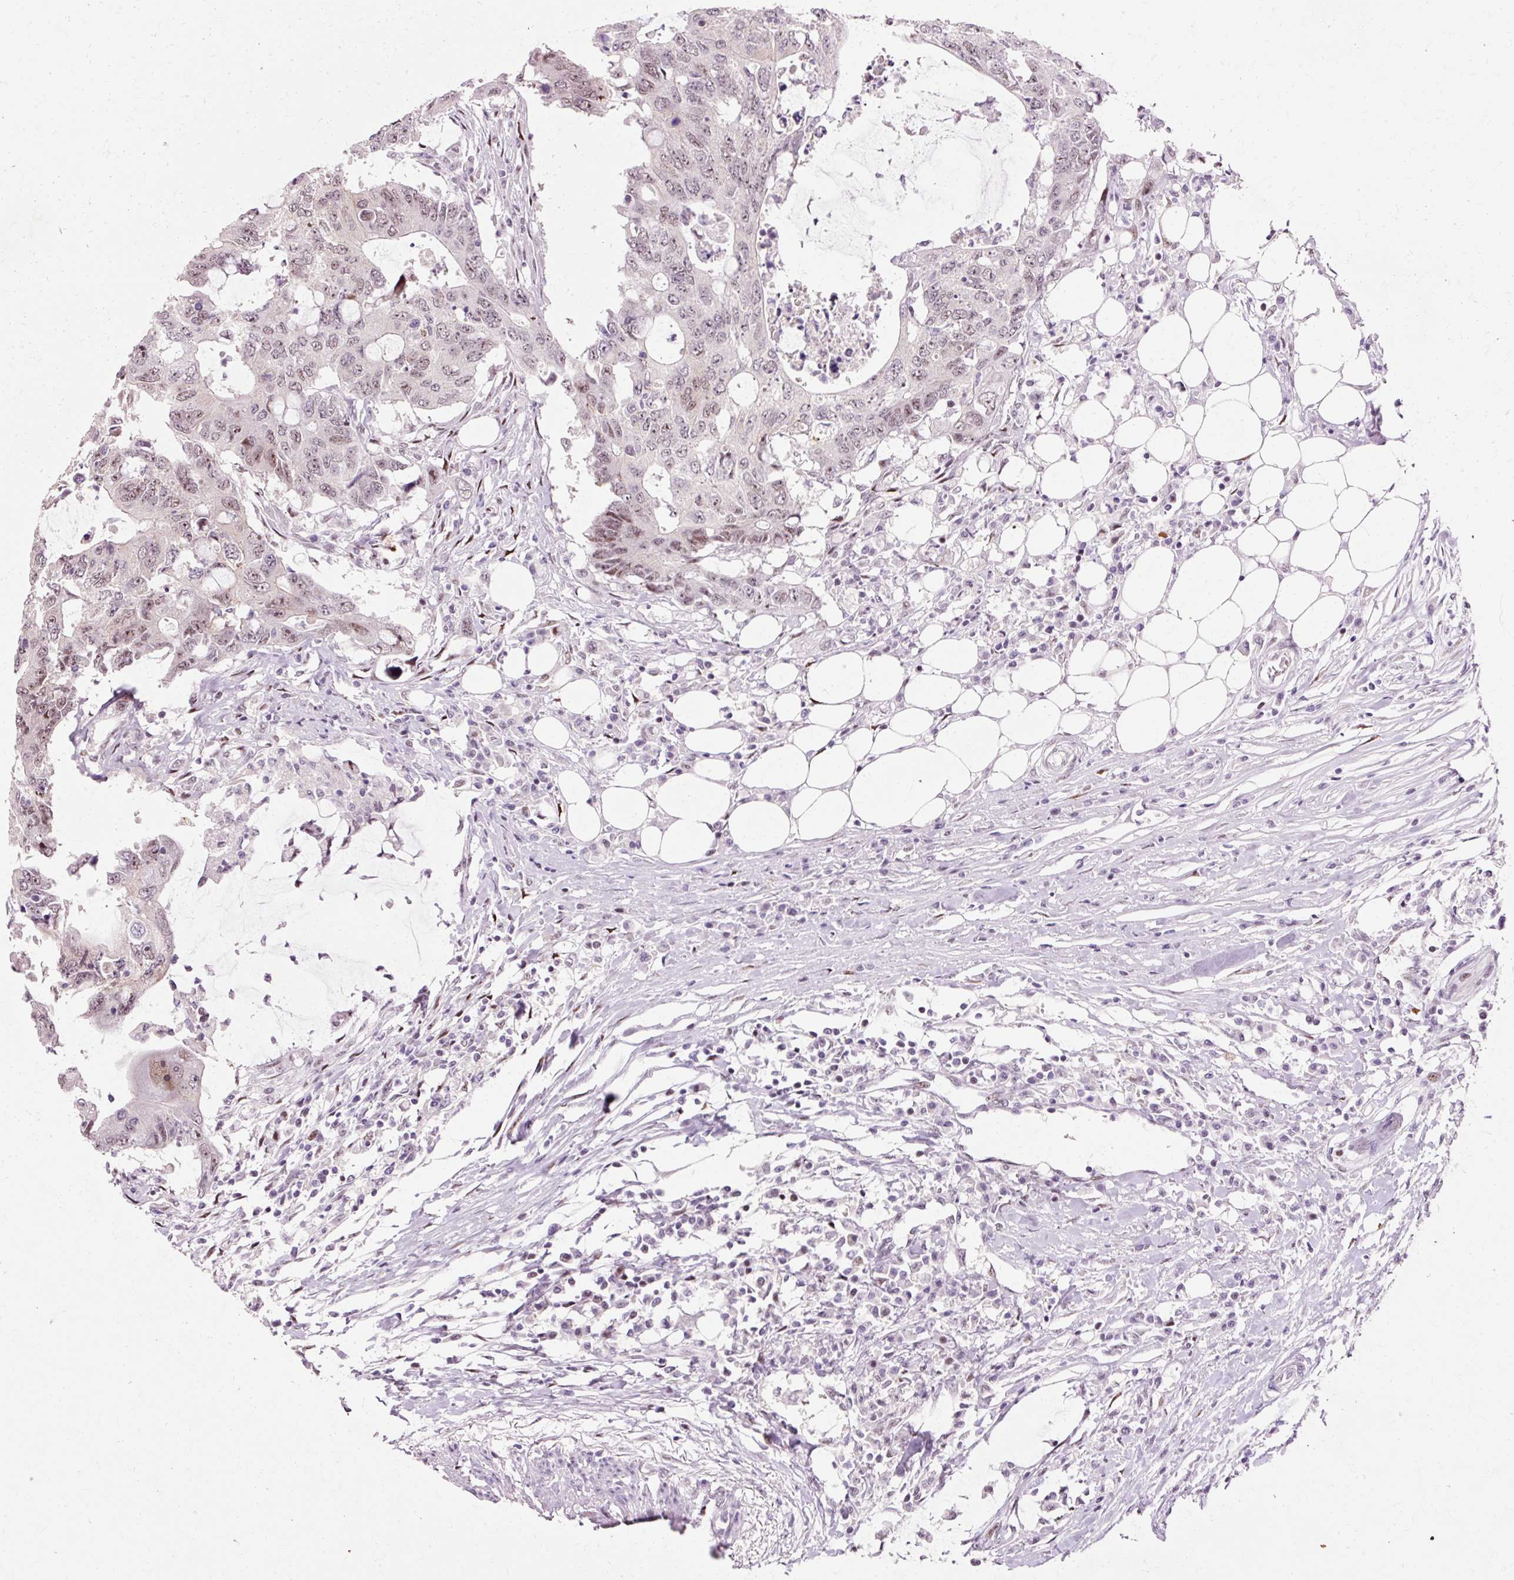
{"staining": {"intensity": "weak", "quantity": "25%-75%", "location": "nuclear"}, "tissue": "colorectal cancer", "cell_type": "Tumor cells", "image_type": "cancer", "snomed": [{"axis": "morphology", "description": "Adenocarcinoma, NOS"}, {"axis": "topography", "description": "Colon"}], "caption": "Immunohistochemistry (DAB (3,3'-diaminobenzidine)) staining of adenocarcinoma (colorectal) shows weak nuclear protein staining in about 25%-75% of tumor cells.", "gene": "MACROD2", "patient": {"sex": "male", "age": 71}}